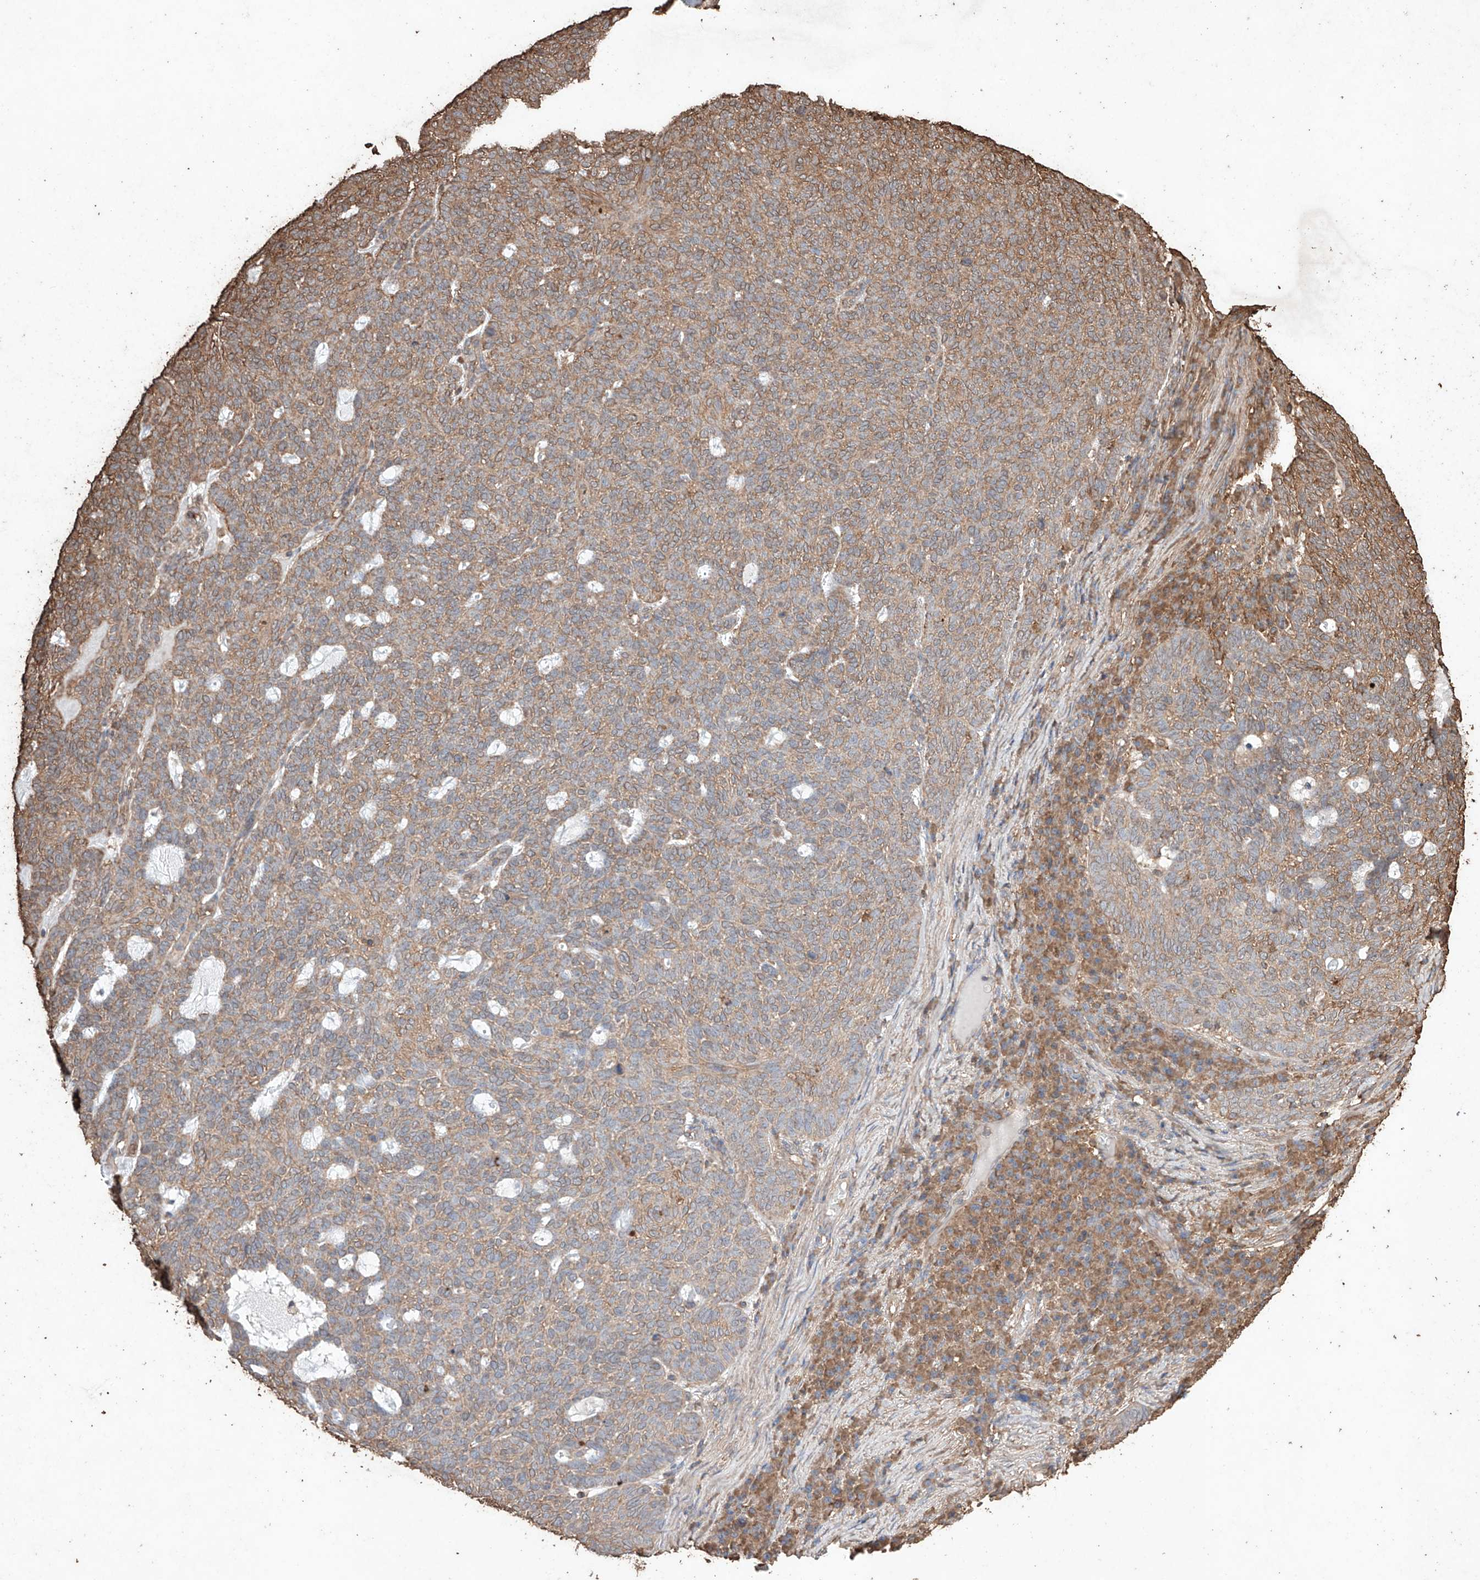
{"staining": {"intensity": "moderate", "quantity": "25%-75%", "location": "cytoplasmic/membranous"}, "tissue": "skin cancer", "cell_type": "Tumor cells", "image_type": "cancer", "snomed": [{"axis": "morphology", "description": "Squamous cell carcinoma, NOS"}, {"axis": "topography", "description": "Skin"}], "caption": "There is medium levels of moderate cytoplasmic/membranous positivity in tumor cells of skin cancer, as demonstrated by immunohistochemical staining (brown color).", "gene": "M6PR", "patient": {"sex": "female", "age": 90}}